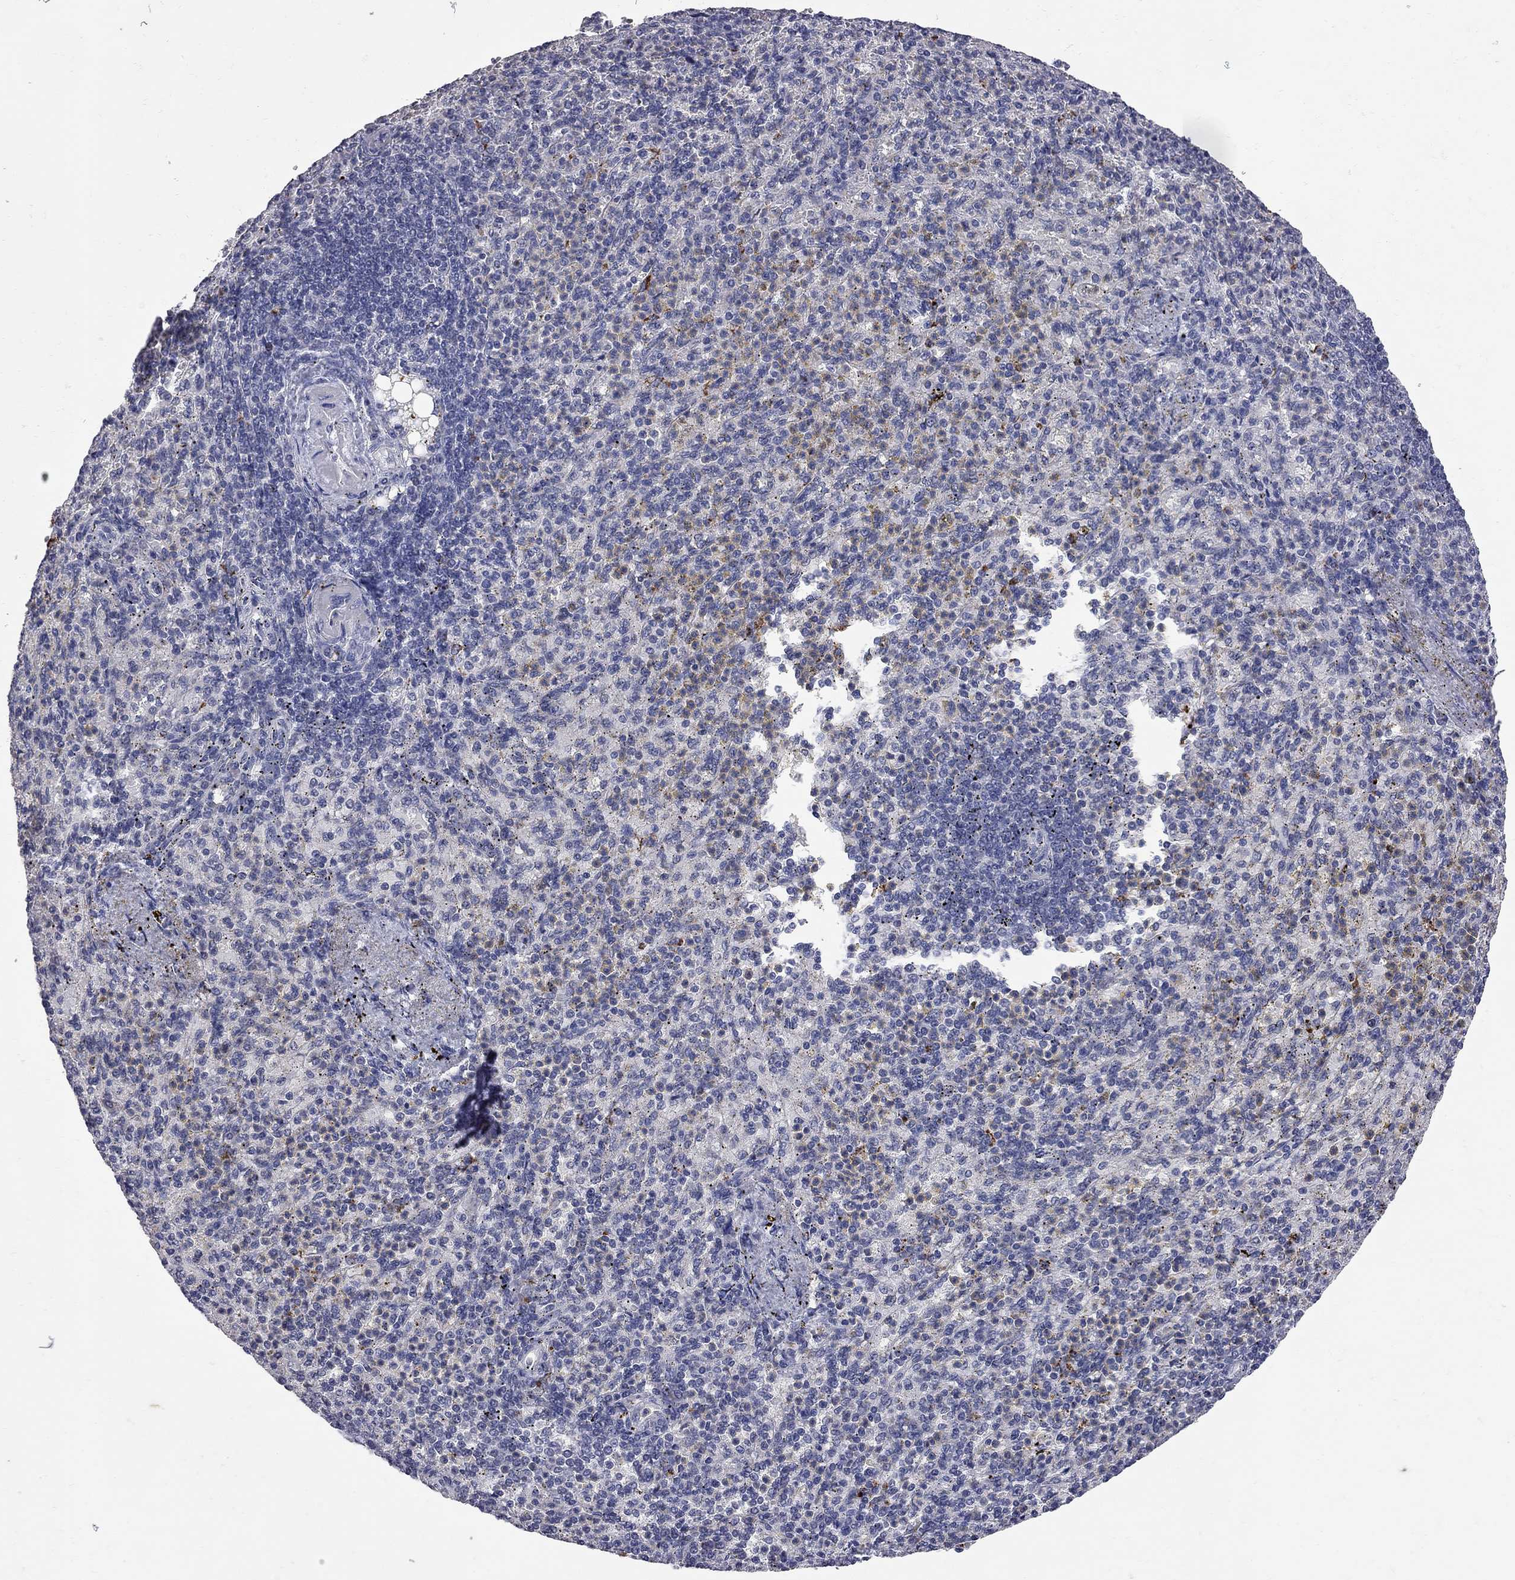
{"staining": {"intensity": "weak", "quantity": "<25%", "location": "cytoplasmic/membranous"}, "tissue": "spleen", "cell_type": "Cells in red pulp", "image_type": "normal", "snomed": [{"axis": "morphology", "description": "Normal tissue, NOS"}, {"axis": "topography", "description": "Spleen"}], "caption": "IHC image of normal spleen stained for a protein (brown), which shows no positivity in cells in red pulp.", "gene": "NOS2", "patient": {"sex": "female", "age": 74}}